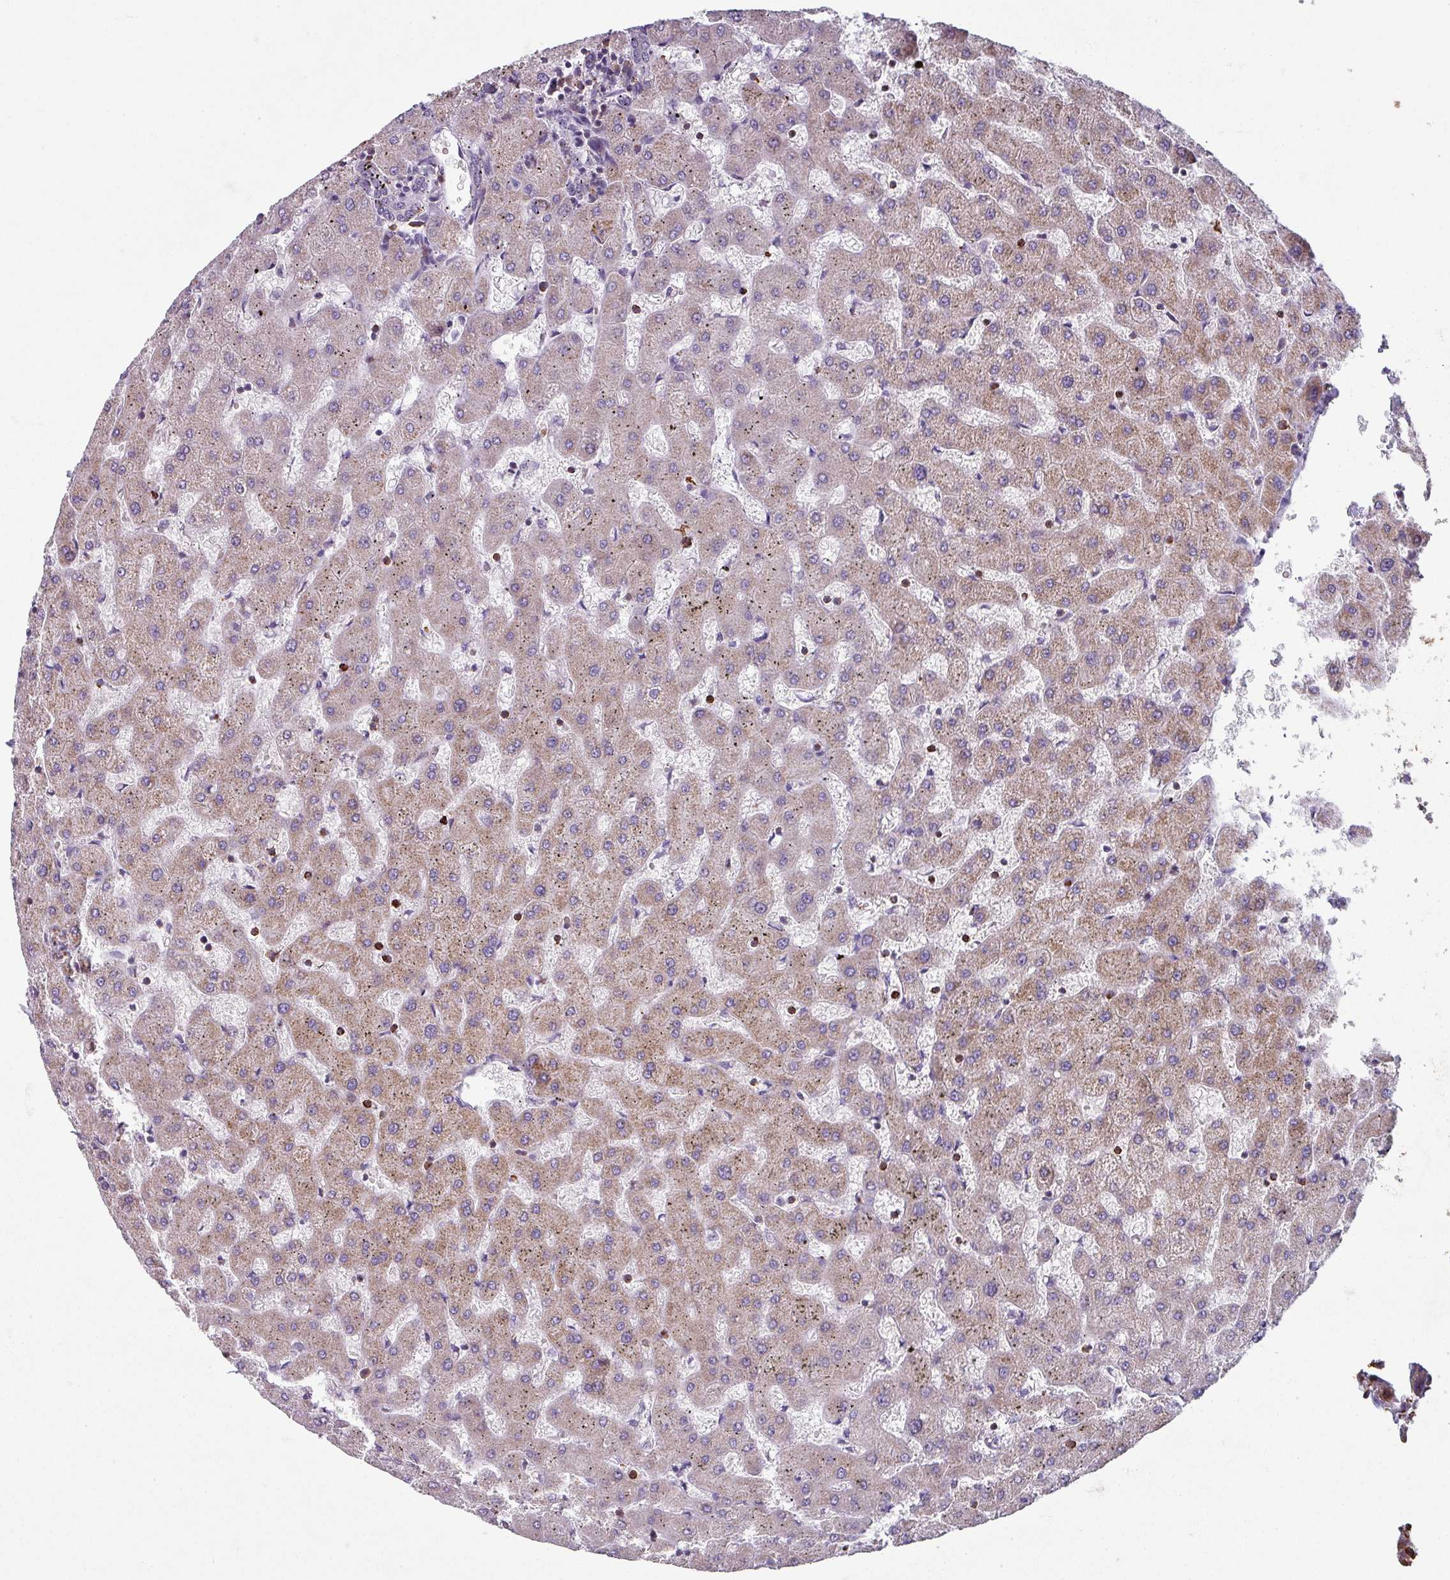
{"staining": {"intensity": "negative", "quantity": "none", "location": "none"}, "tissue": "liver", "cell_type": "Cholangiocytes", "image_type": "normal", "snomed": [{"axis": "morphology", "description": "Normal tissue, NOS"}, {"axis": "topography", "description": "Liver"}], "caption": "Immunohistochemical staining of benign human liver shows no significant expression in cholangiocytes.", "gene": "NEDD9", "patient": {"sex": "female", "age": 63}}